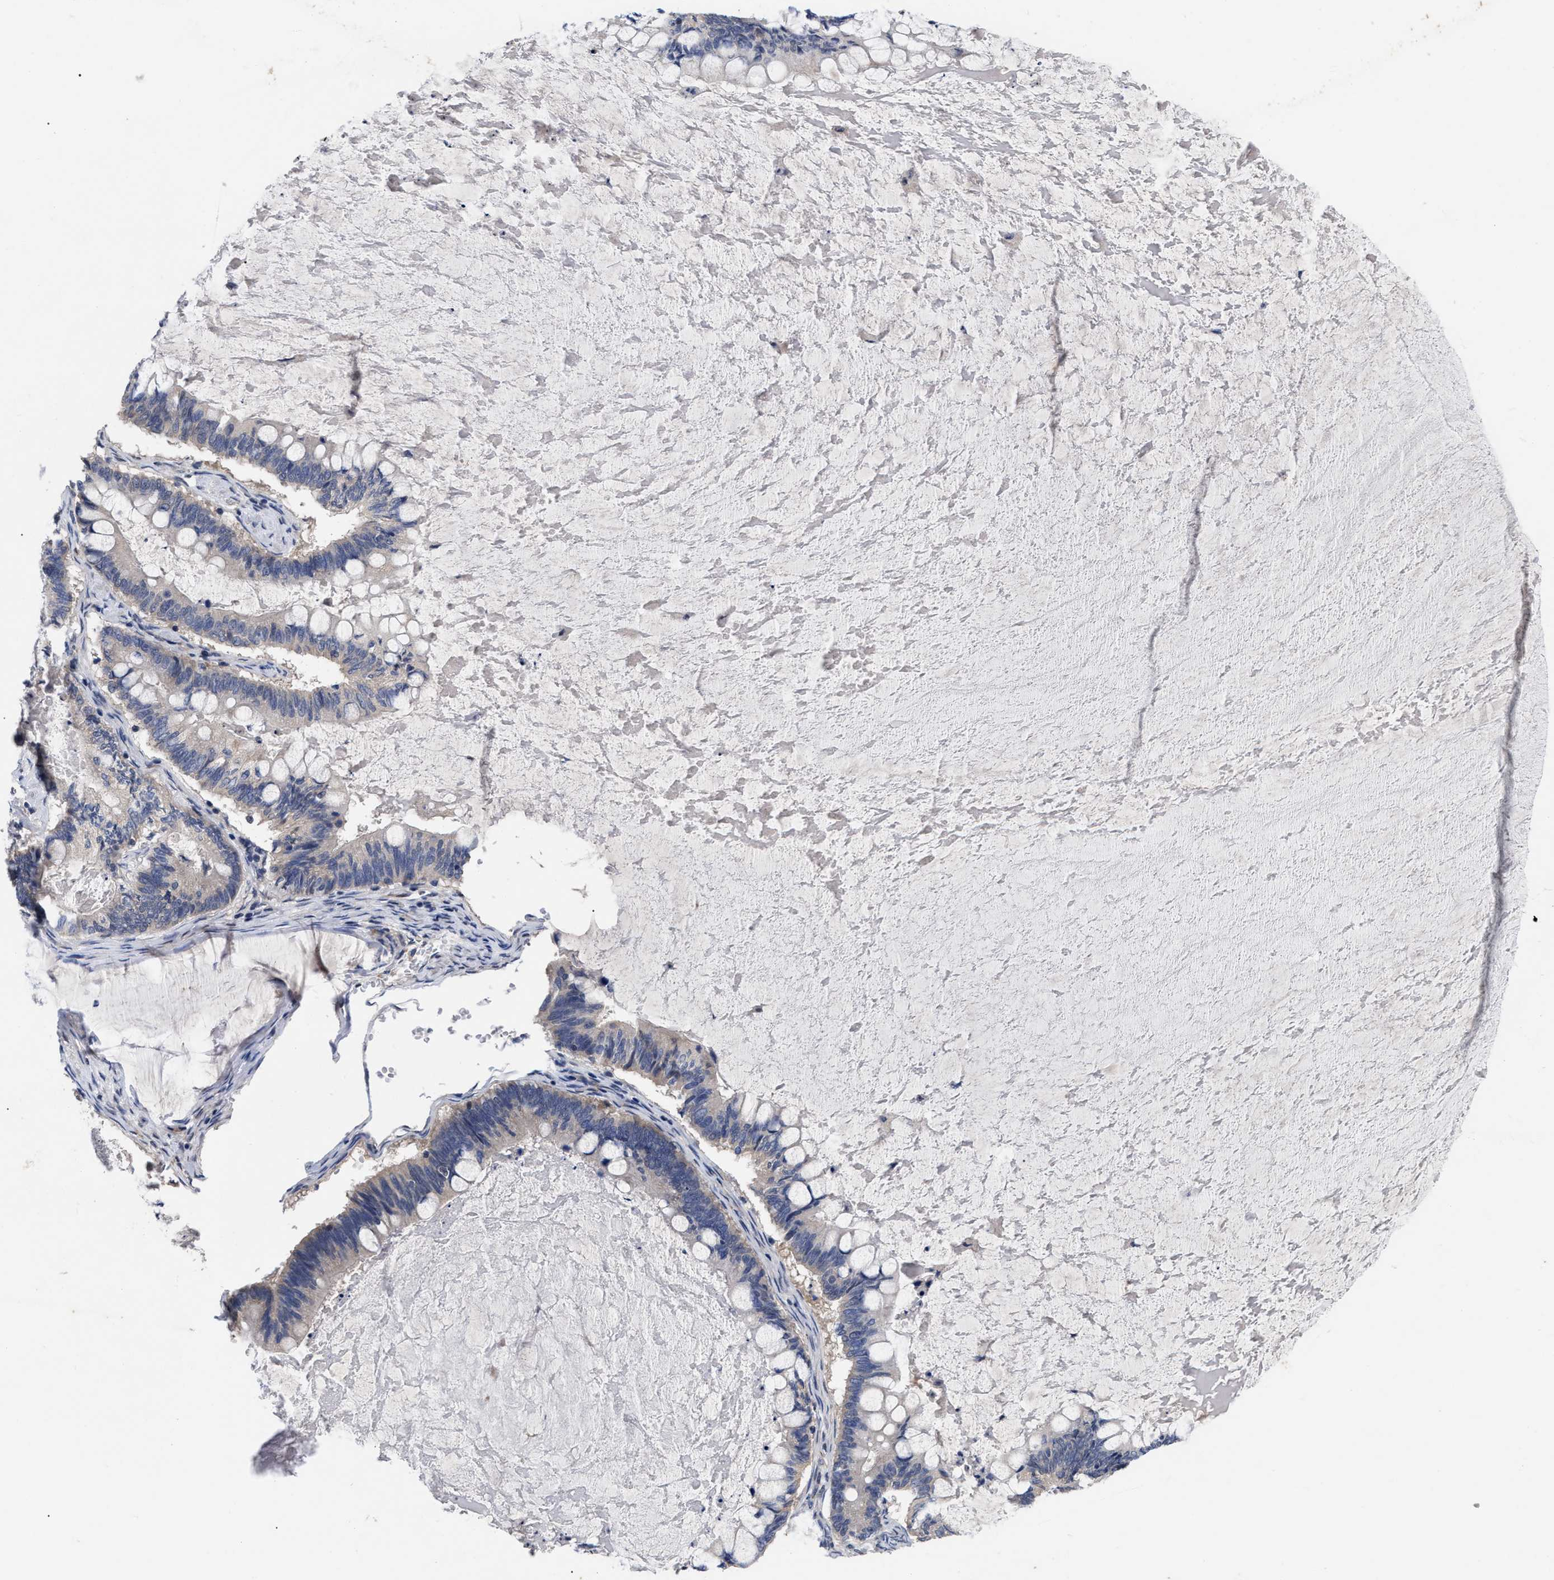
{"staining": {"intensity": "negative", "quantity": "none", "location": "none"}, "tissue": "ovarian cancer", "cell_type": "Tumor cells", "image_type": "cancer", "snomed": [{"axis": "morphology", "description": "Cystadenocarcinoma, mucinous, NOS"}, {"axis": "topography", "description": "Ovary"}], "caption": "Tumor cells are negative for protein expression in human ovarian cancer.", "gene": "CCN5", "patient": {"sex": "female", "age": 61}}